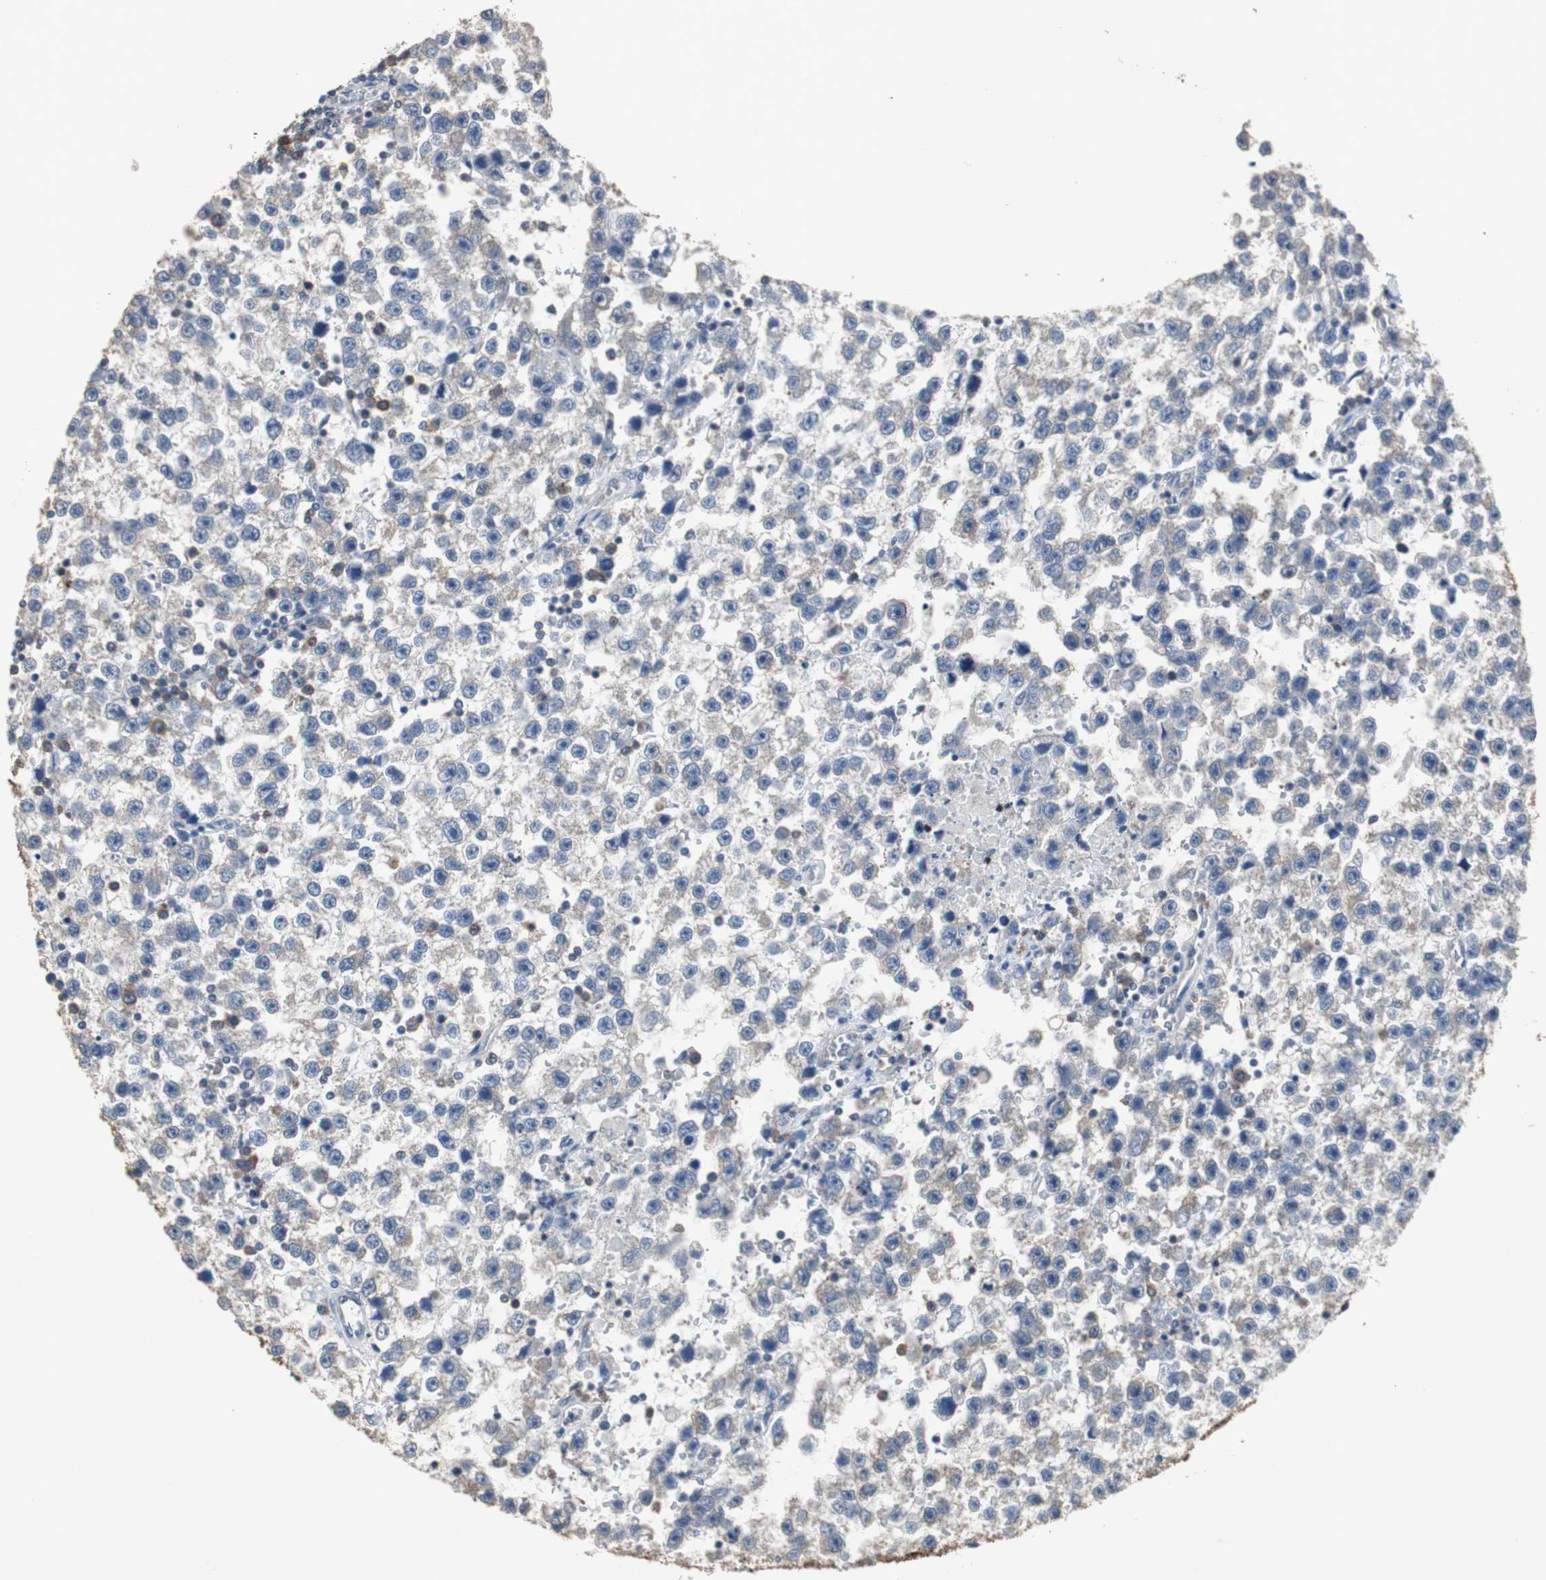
{"staining": {"intensity": "moderate", "quantity": "<25%", "location": "cytoplasmic/membranous"}, "tissue": "testis cancer", "cell_type": "Tumor cells", "image_type": "cancer", "snomed": [{"axis": "morphology", "description": "Seminoma, NOS"}, {"axis": "topography", "description": "Testis"}], "caption": "Testis cancer was stained to show a protein in brown. There is low levels of moderate cytoplasmic/membranous expression in approximately <25% of tumor cells.", "gene": "USP10", "patient": {"sex": "male", "age": 33}}